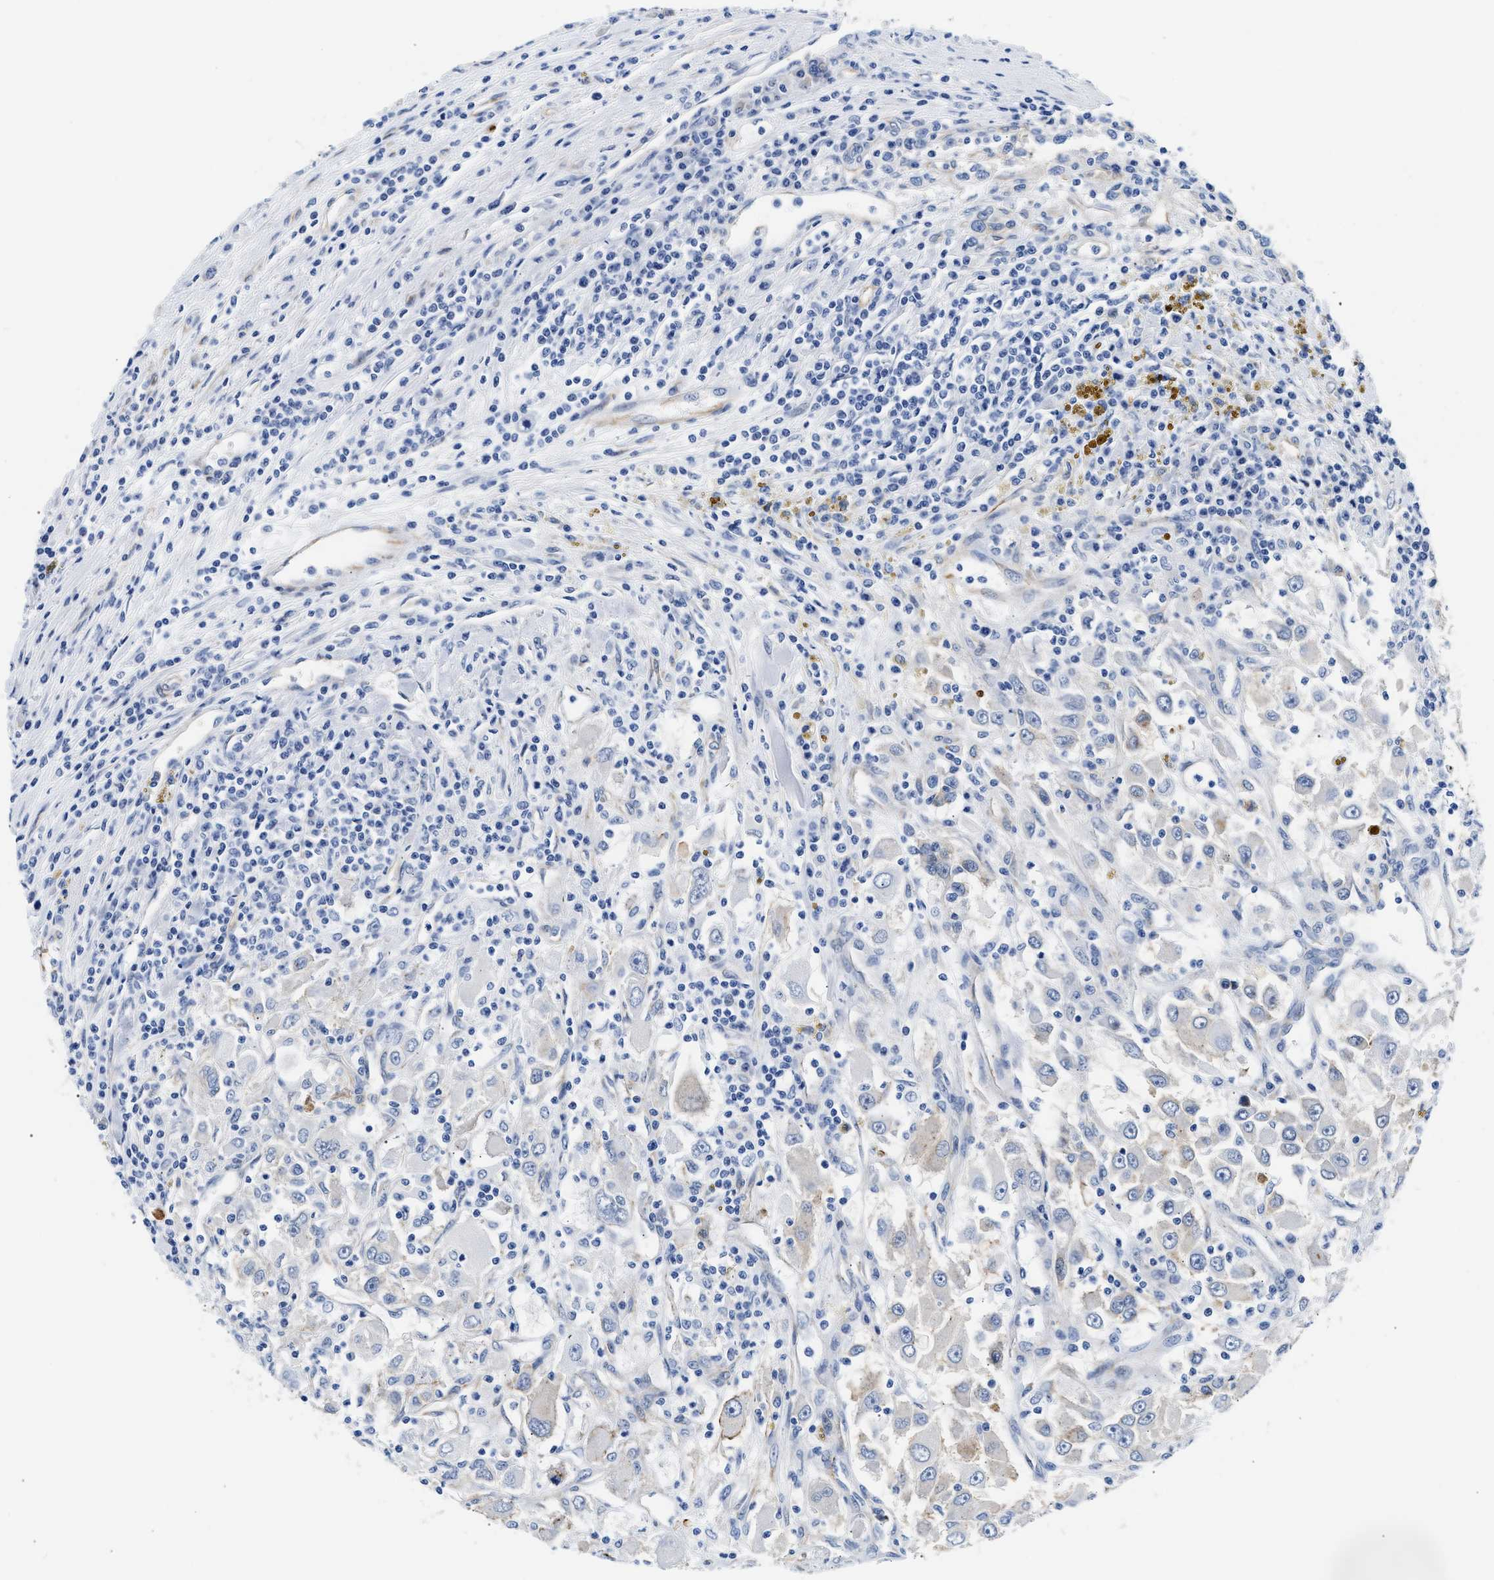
{"staining": {"intensity": "negative", "quantity": "none", "location": "none"}, "tissue": "renal cancer", "cell_type": "Tumor cells", "image_type": "cancer", "snomed": [{"axis": "morphology", "description": "Adenocarcinoma, NOS"}, {"axis": "topography", "description": "Kidney"}], "caption": "Protein analysis of renal adenocarcinoma displays no significant positivity in tumor cells.", "gene": "TRIM29", "patient": {"sex": "female", "age": 52}}